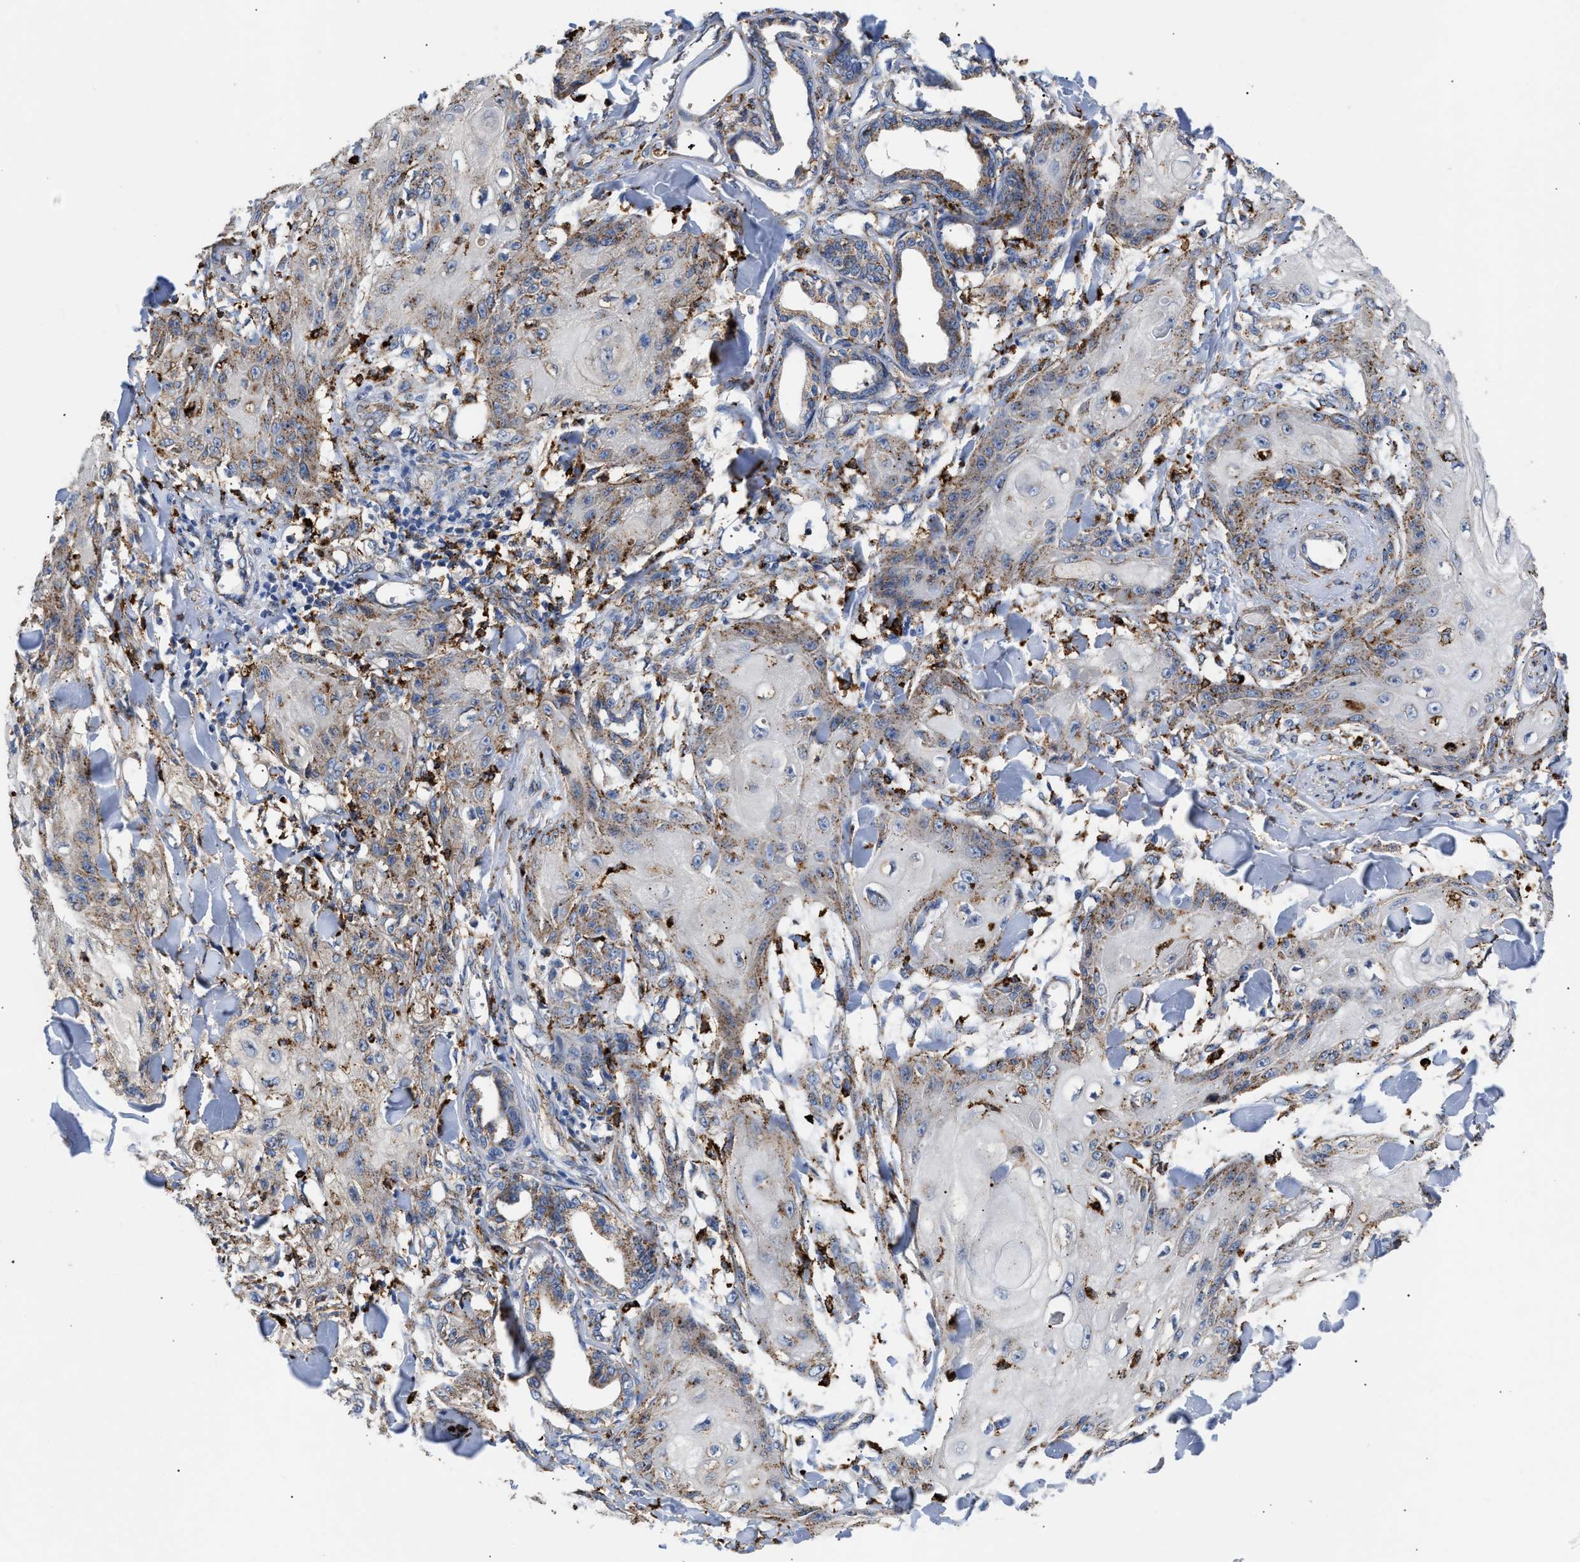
{"staining": {"intensity": "moderate", "quantity": "<25%", "location": "cytoplasmic/membranous"}, "tissue": "skin cancer", "cell_type": "Tumor cells", "image_type": "cancer", "snomed": [{"axis": "morphology", "description": "Squamous cell carcinoma, NOS"}, {"axis": "topography", "description": "Skin"}], "caption": "Immunohistochemical staining of skin cancer exhibits low levels of moderate cytoplasmic/membranous protein staining in approximately <25% of tumor cells.", "gene": "CCDC146", "patient": {"sex": "male", "age": 74}}